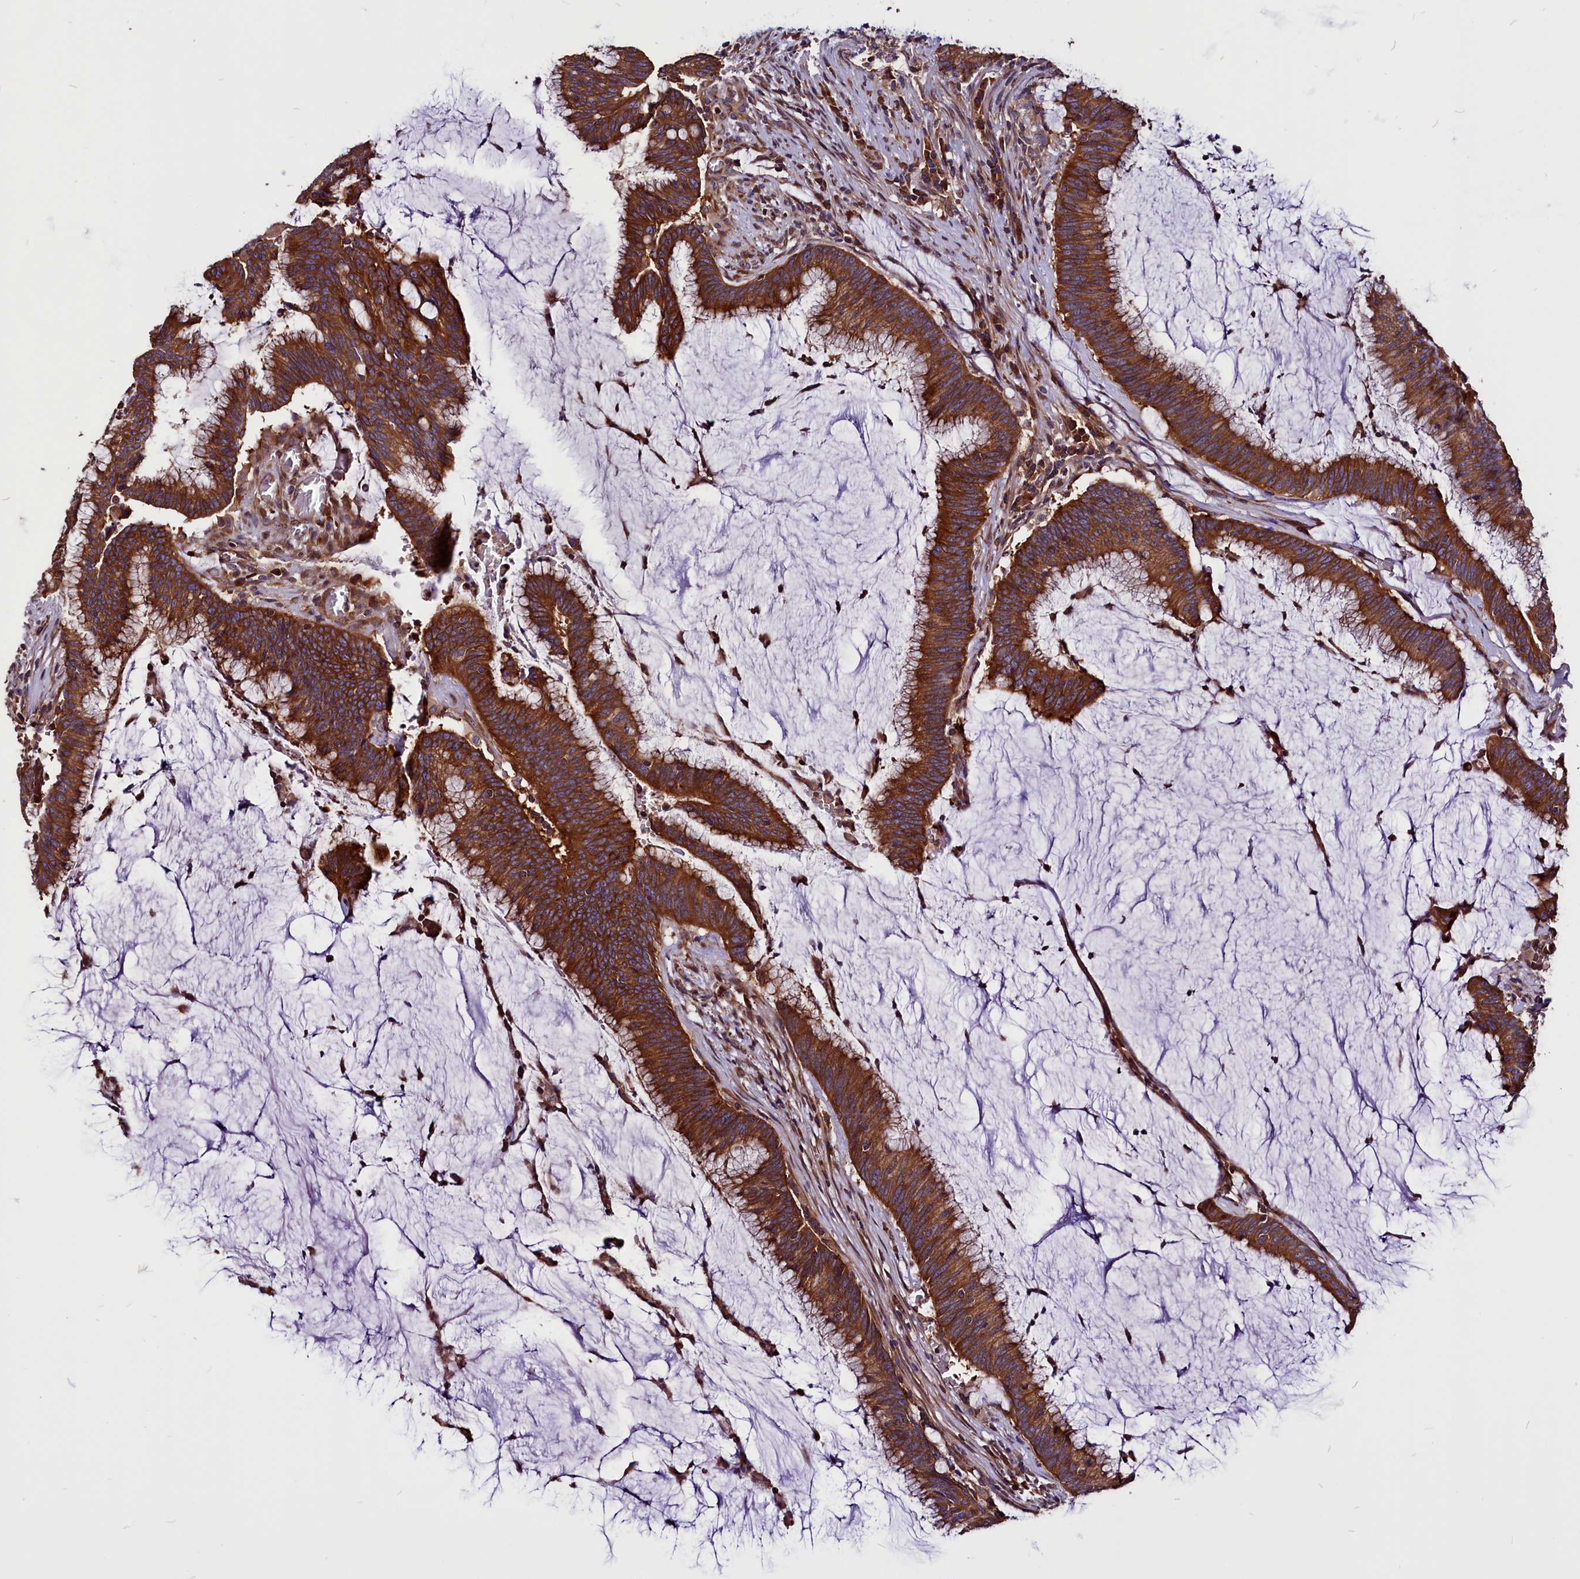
{"staining": {"intensity": "strong", "quantity": ">75%", "location": "cytoplasmic/membranous"}, "tissue": "colorectal cancer", "cell_type": "Tumor cells", "image_type": "cancer", "snomed": [{"axis": "morphology", "description": "Adenocarcinoma, NOS"}, {"axis": "topography", "description": "Rectum"}], "caption": "An immunohistochemistry (IHC) micrograph of neoplastic tissue is shown. Protein staining in brown labels strong cytoplasmic/membranous positivity in colorectal cancer within tumor cells.", "gene": "EIF3G", "patient": {"sex": "female", "age": 77}}